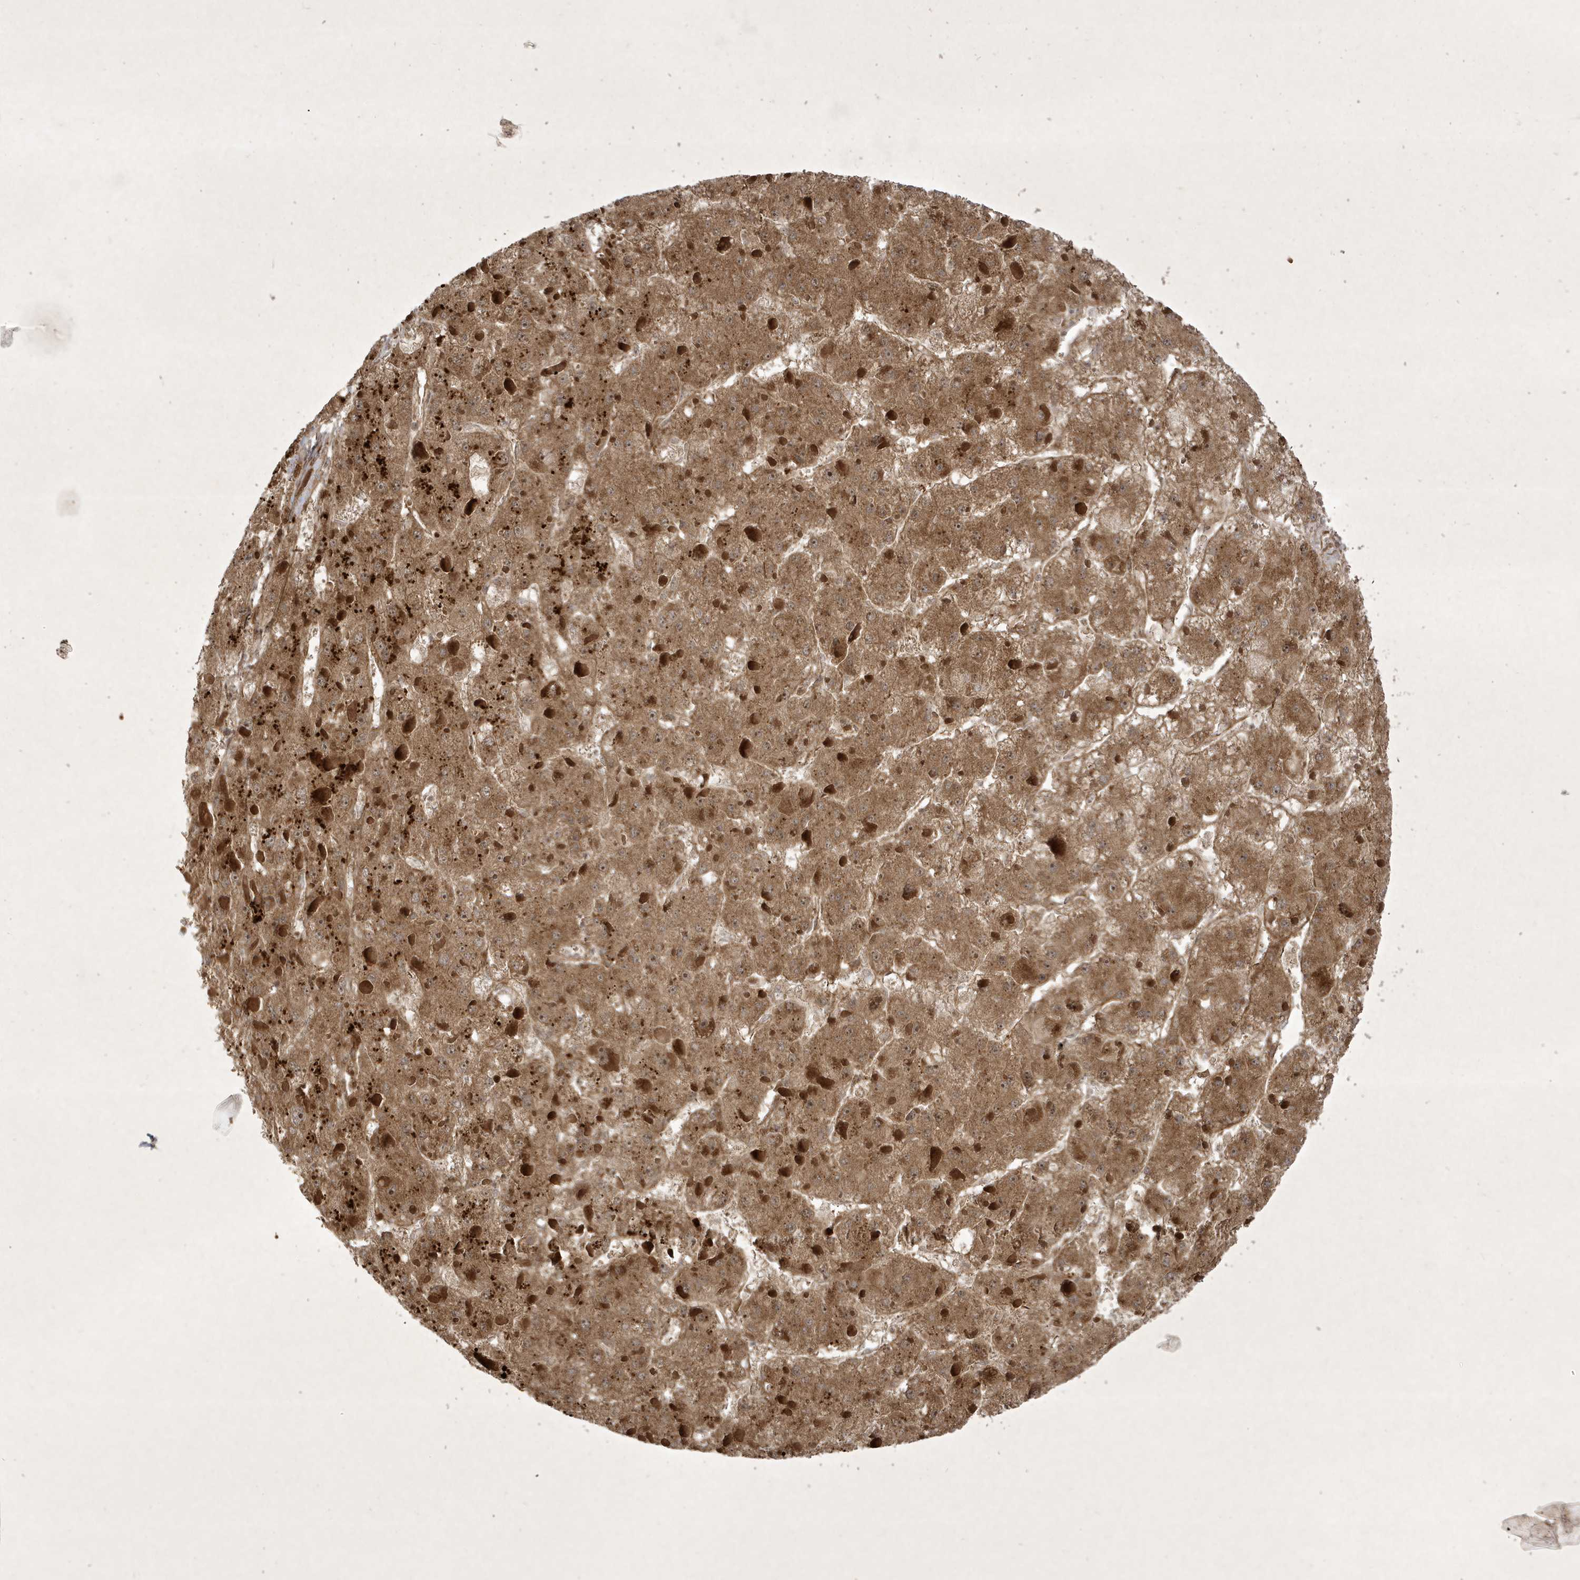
{"staining": {"intensity": "moderate", "quantity": ">75%", "location": "cytoplasmic/membranous,nuclear"}, "tissue": "liver cancer", "cell_type": "Tumor cells", "image_type": "cancer", "snomed": [{"axis": "morphology", "description": "Carcinoma, Hepatocellular, NOS"}, {"axis": "topography", "description": "Liver"}], "caption": "Immunohistochemical staining of human hepatocellular carcinoma (liver) exhibits moderate cytoplasmic/membranous and nuclear protein positivity in approximately >75% of tumor cells. Nuclei are stained in blue.", "gene": "FAM83C", "patient": {"sex": "female", "age": 73}}